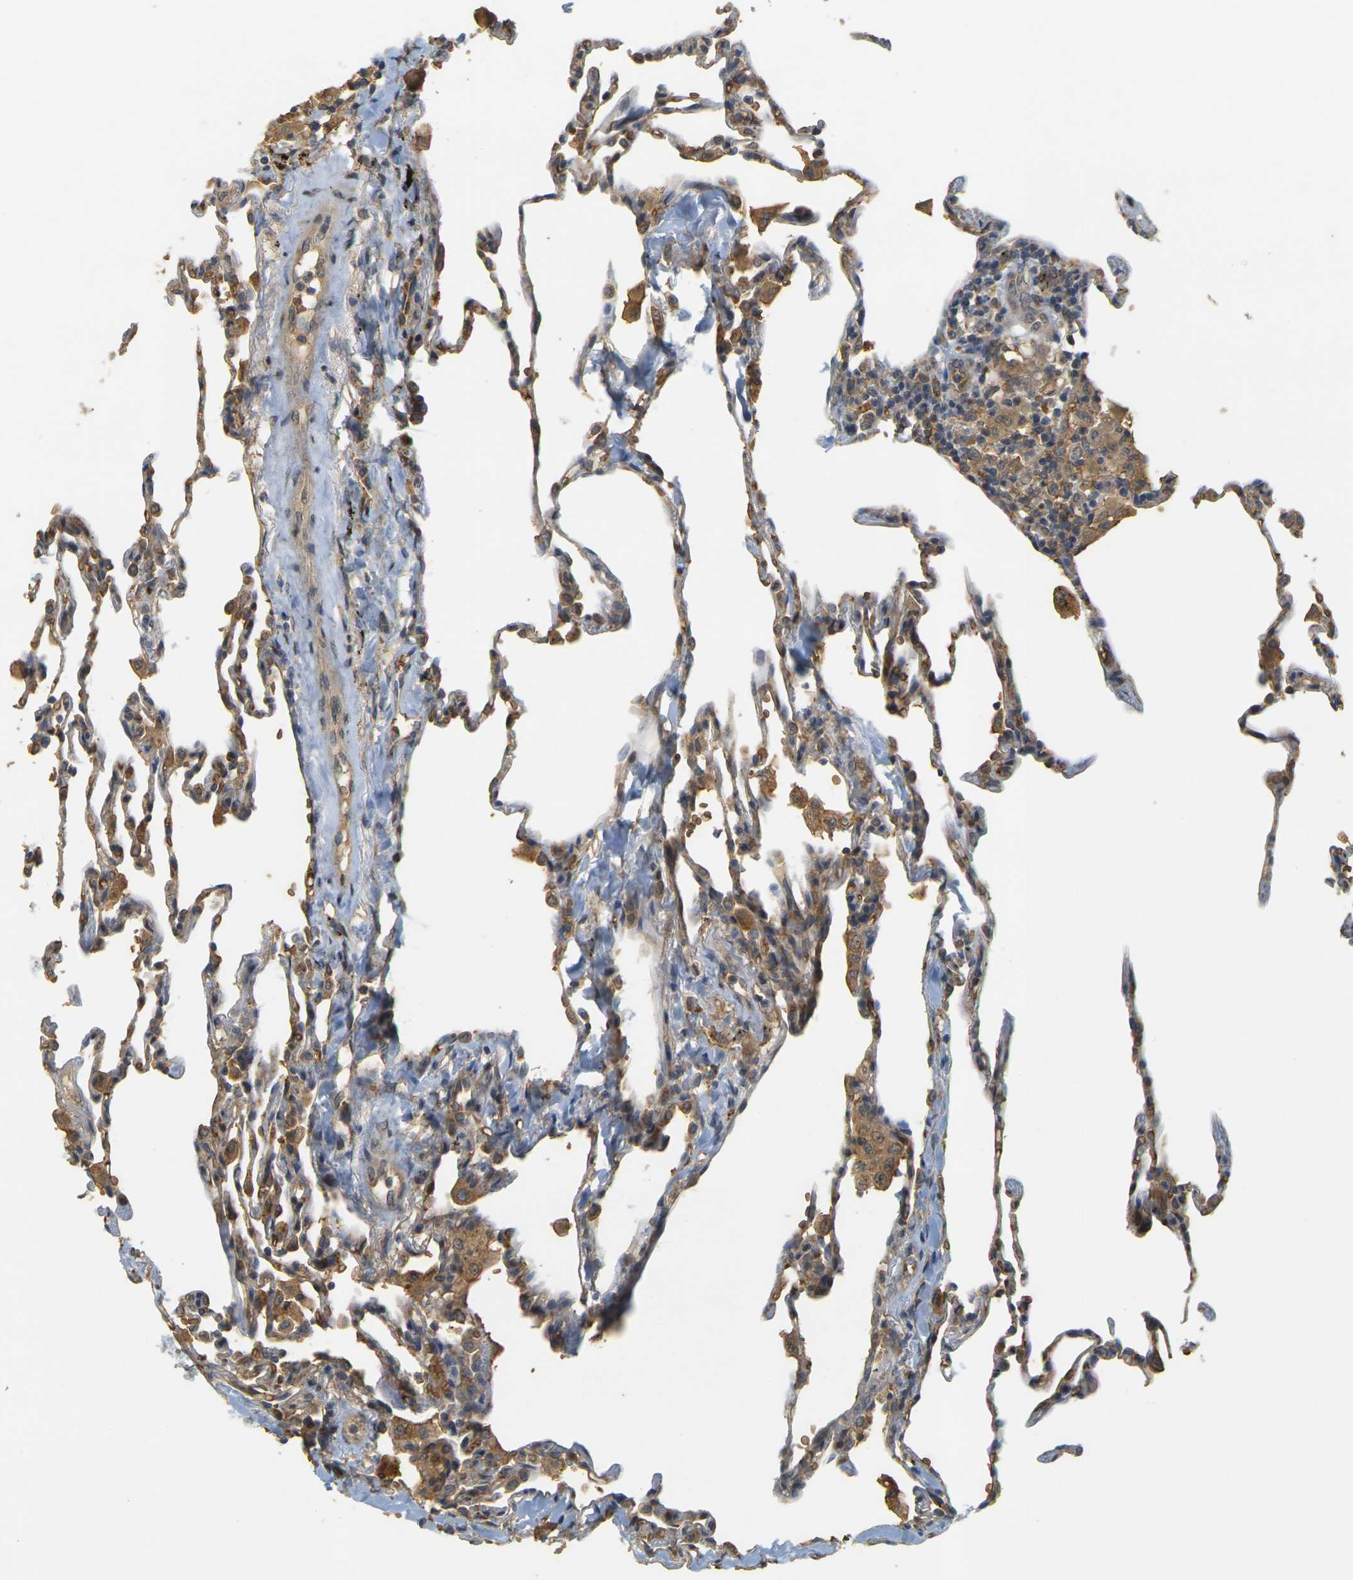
{"staining": {"intensity": "moderate", "quantity": "25%-75%", "location": "cytoplasmic/membranous"}, "tissue": "lung", "cell_type": "Alveolar cells", "image_type": "normal", "snomed": [{"axis": "morphology", "description": "Normal tissue, NOS"}, {"axis": "topography", "description": "Lung"}], "caption": "IHC micrograph of unremarkable lung: human lung stained using immunohistochemistry reveals medium levels of moderate protein expression localized specifically in the cytoplasmic/membranous of alveolar cells, appearing as a cytoplasmic/membranous brown color.", "gene": "MEGF9", "patient": {"sex": "male", "age": 59}}